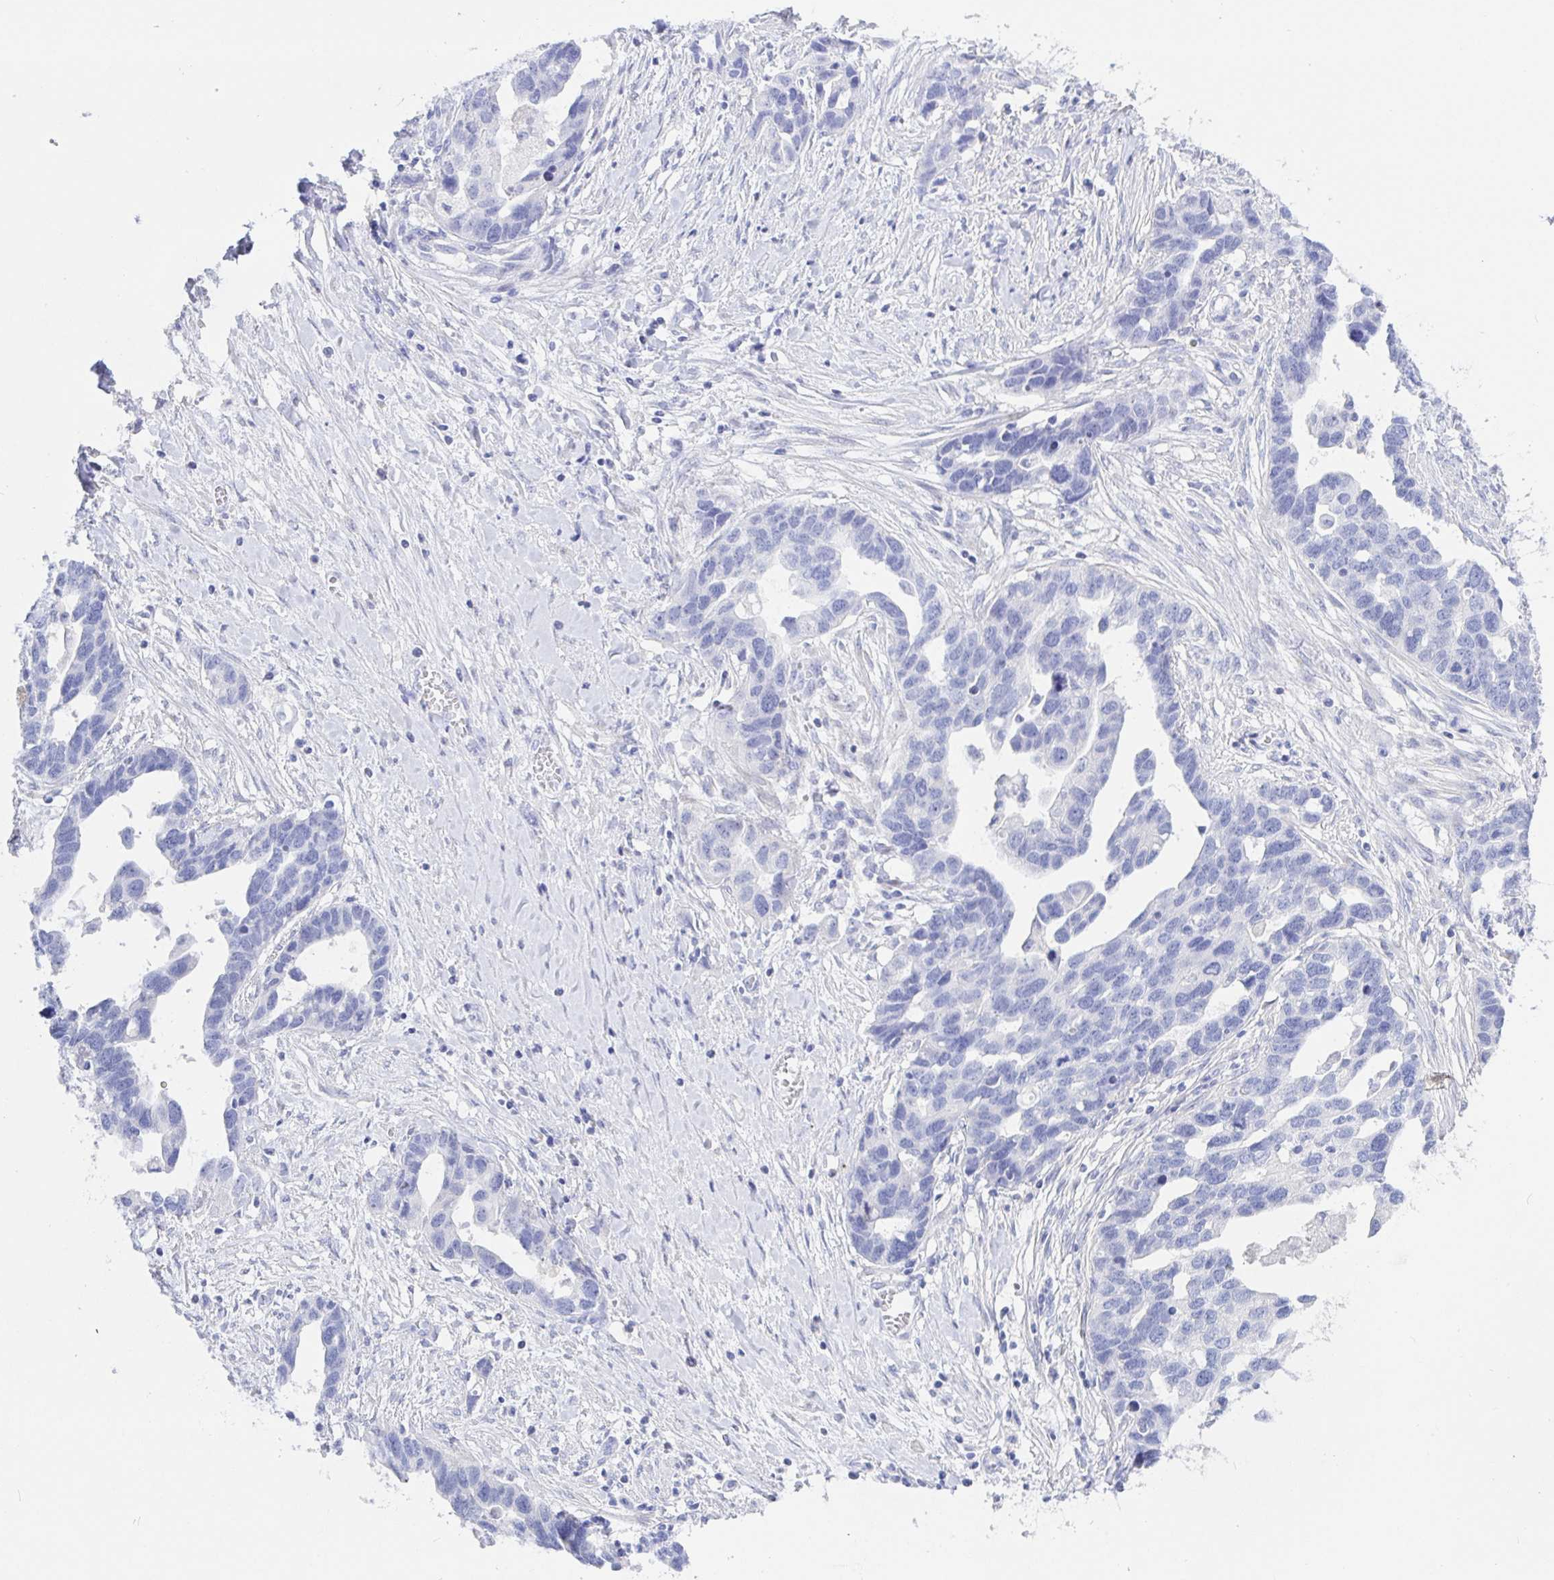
{"staining": {"intensity": "negative", "quantity": "none", "location": "none"}, "tissue": "ovarian cancer", "cell_type": "Tumor cells", "image_type": "cancer", "snomed": [{"axis": "morphology", "description": "Cystadenocarcinoma, serous, NOS"}, {"axis": "topography", "description": "Ovary"}], "caption": "Ovarian cancer (serous cystadenocarcinoma) stained for a protein using IHC exhibits no positivity tumor cells.", "gene": "KCNH6", "patient": {"sex": "female", "age": 54}}